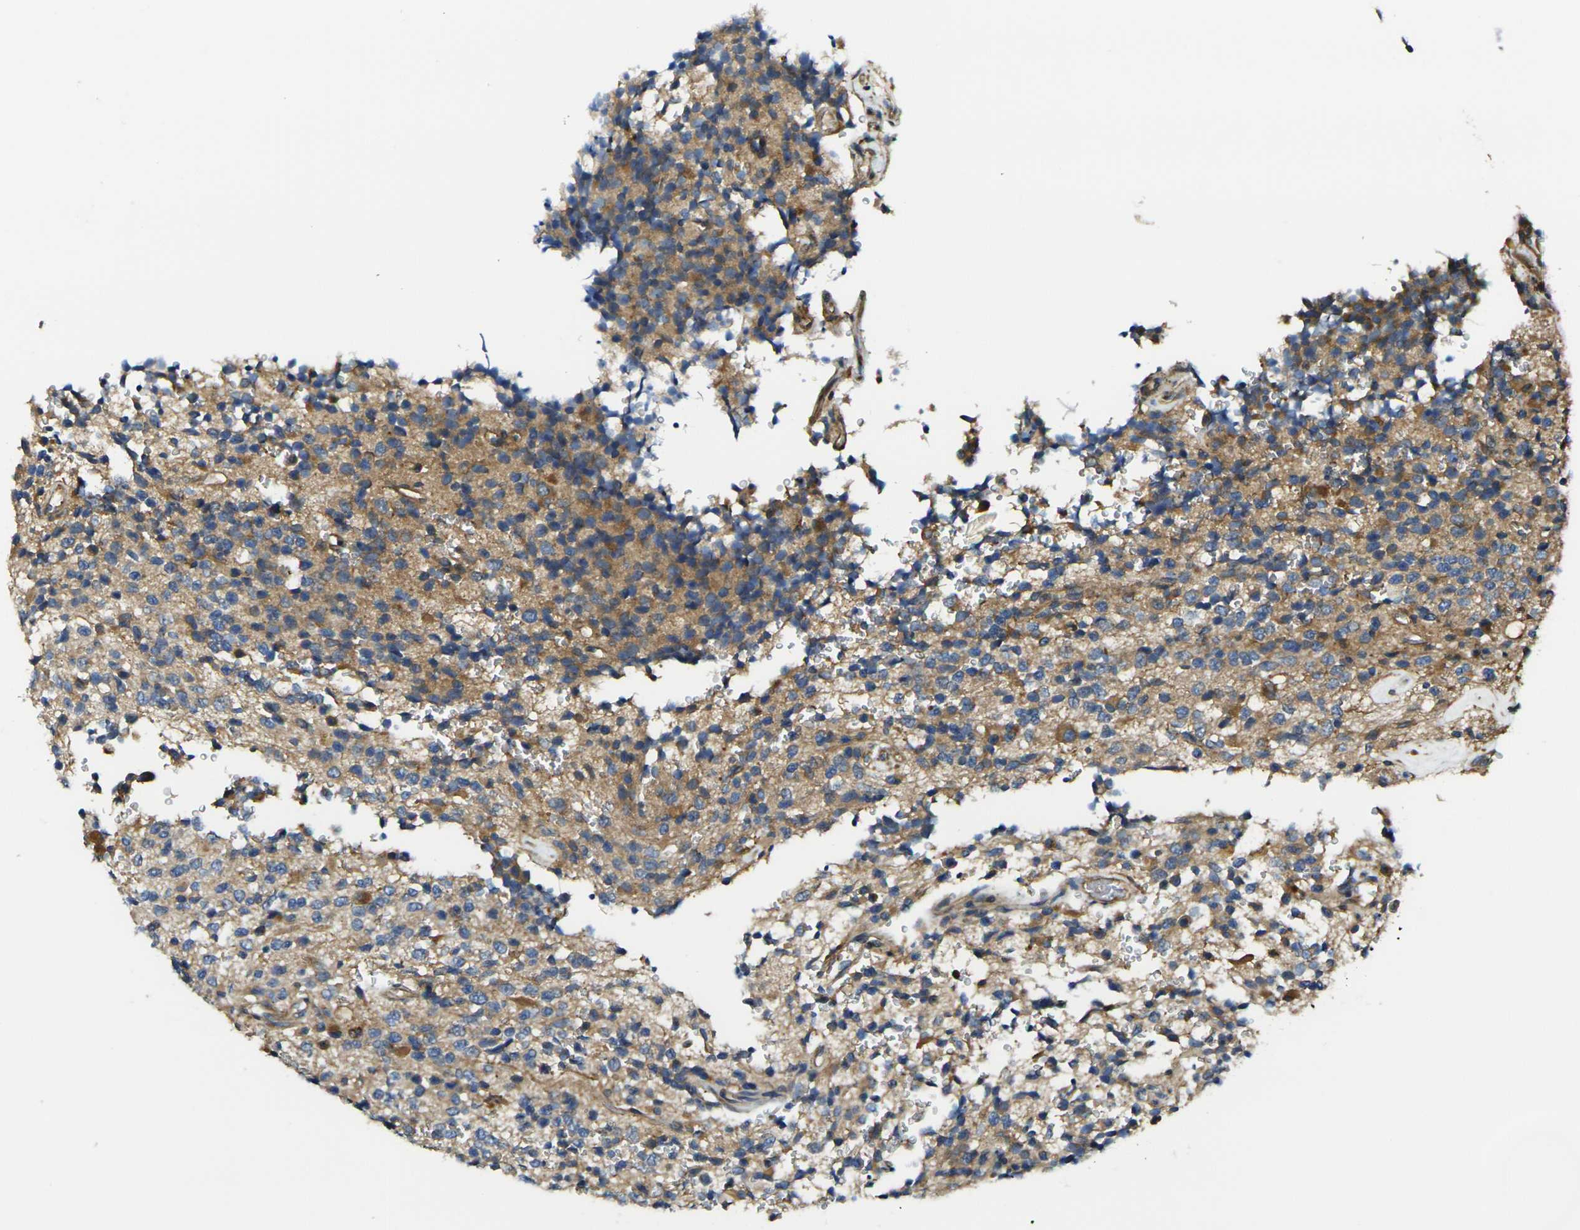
{"staining": {"intensity": "moderate", "quantity": "25%-75%", "location": "cytoplasmic/membranous"}, "tissue": "glioma", "cell_type": "Tumor cells", "image_type": "cancer", "snomed": [{"axis": "morphology", "description": "Glioma, malignant, High grade"}, {"axis": "topography", "description": "pancreas cauda"}], "caption": "Brown immunohistochemical staining in human malignant glioma (high-grade) exhibits moderate cytoplasmic/membranous expression in about 25%-75% of tumor cells.", "gene": "FZD1", "patient": {"sex": "male", "age": 60}}